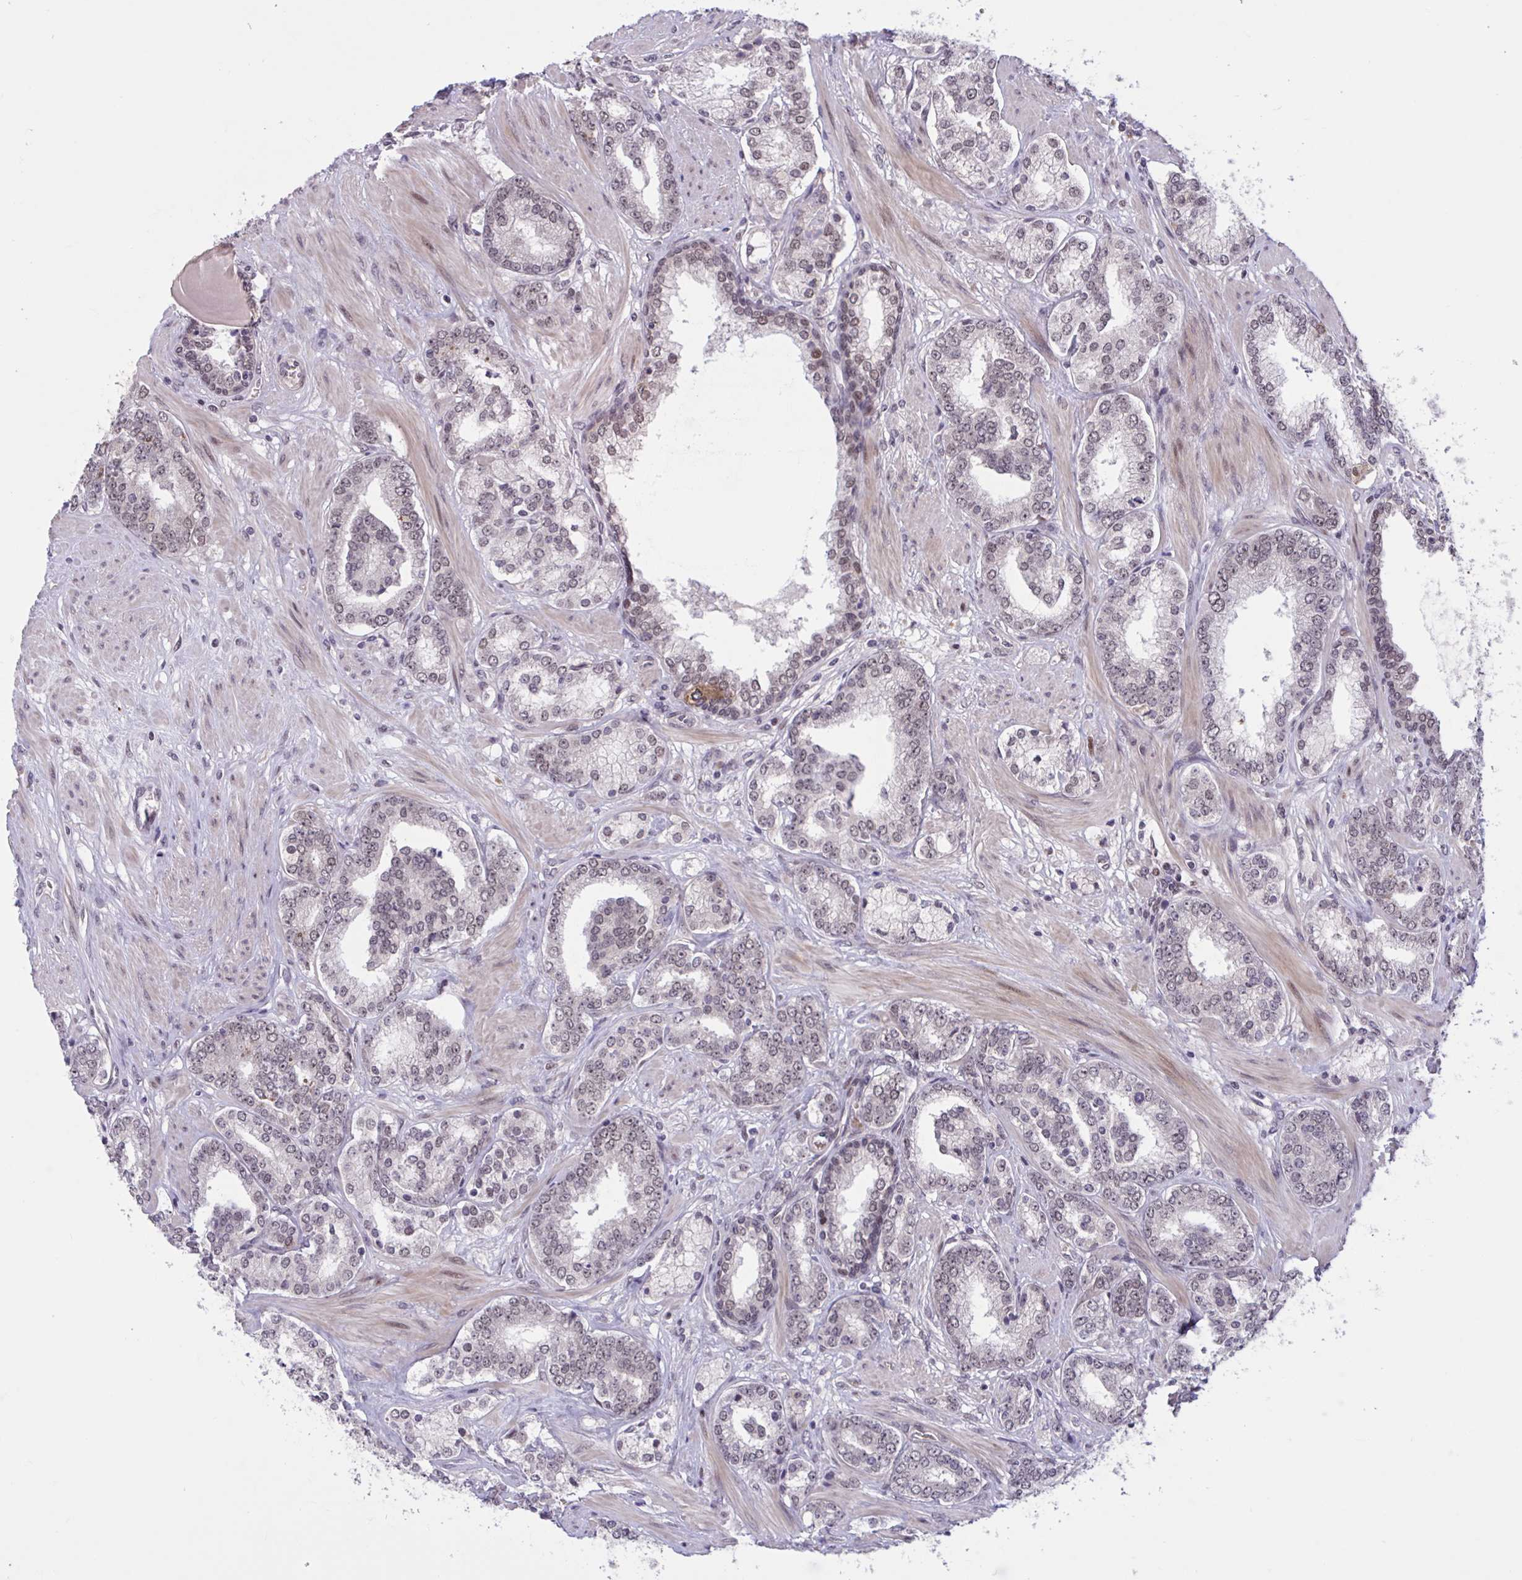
{"staining": {"intensity": "moderate", "quantity": "25%-75%", "location": "nuclear"}, "tissue": "prostate cancer", "cell_type": "Tumor cells", "image_type": "cancer", "snomed": [{"axis": "morphology", "description": "Adenocarcinoma, High grade"}, {"axis": "topography", "description": "Prostate"}], "caption": "A photomicrograph showing moderate nuclear staining in approximately 25%-75% of tumor cells in prostate cancer, as visualized by brown immunohistochemical staining.", "gene": "ZNF414", "patient": {"sex": "male", "age": 62}}